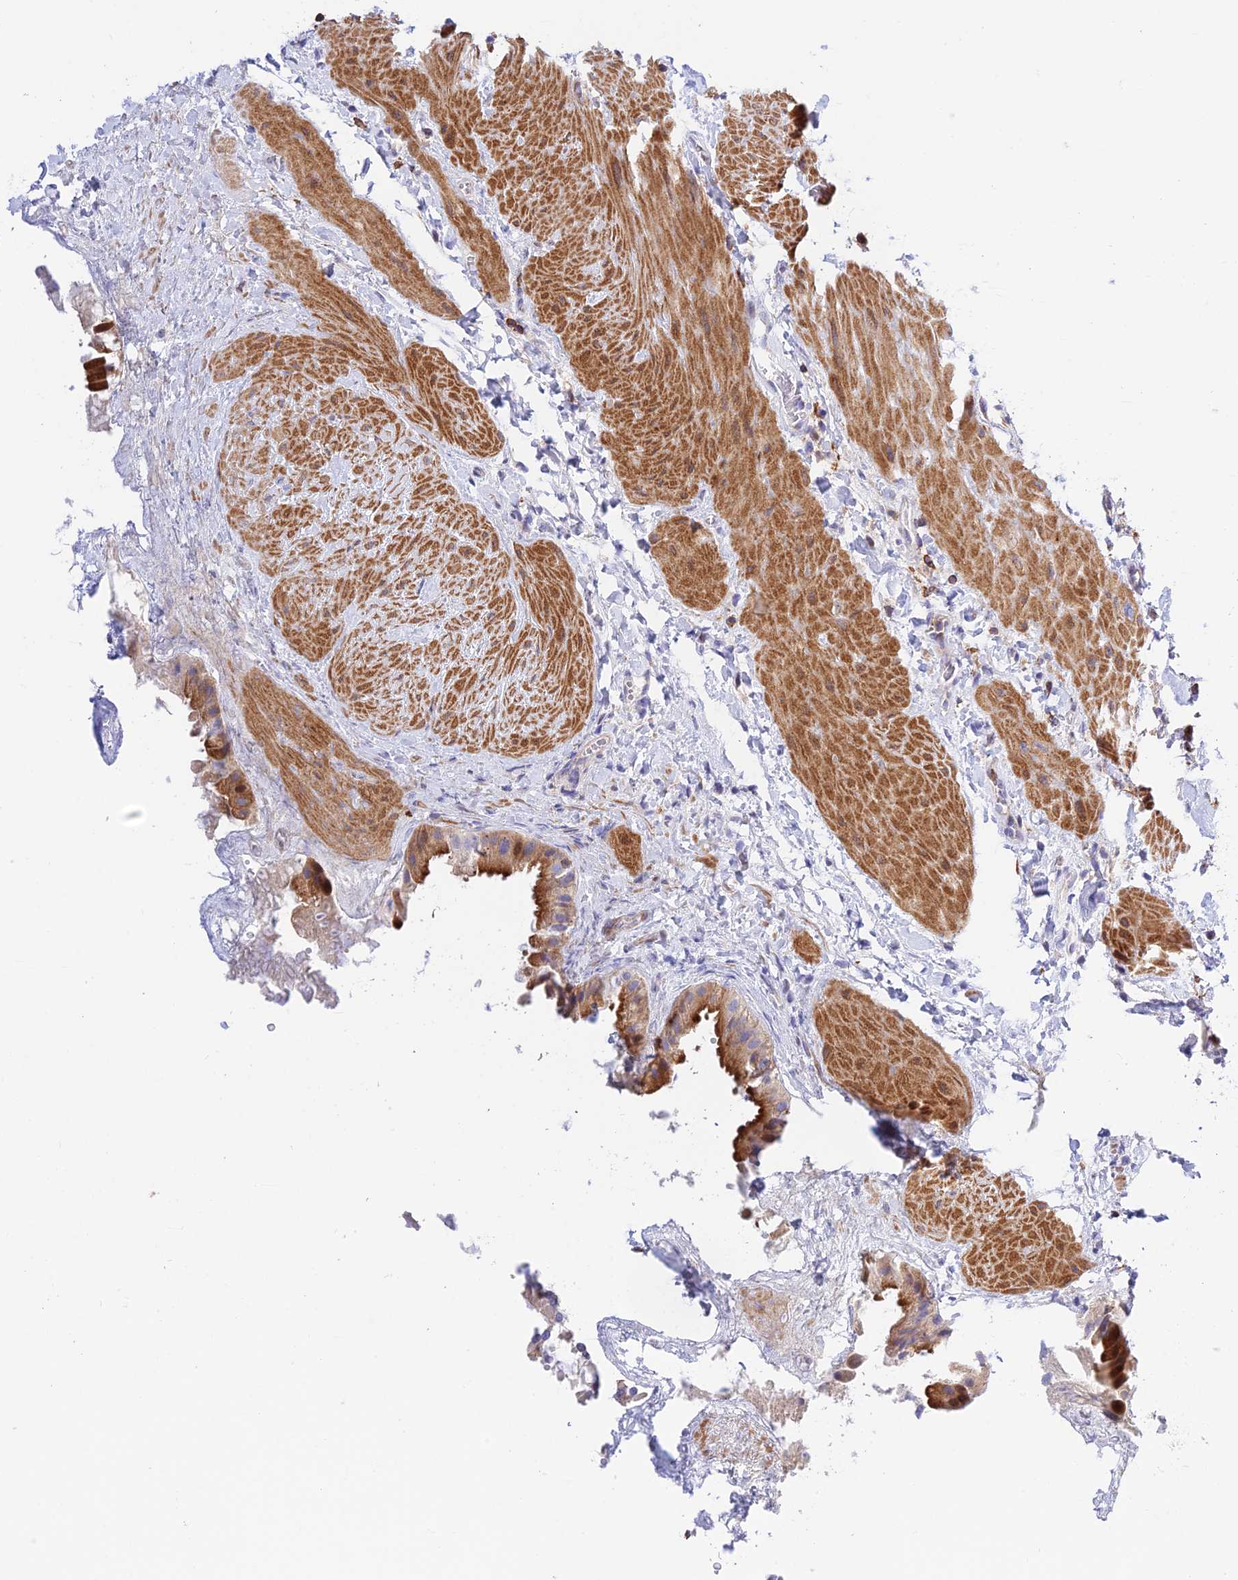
{"staining": {"intensity": "moderate", "quantity": ">75%", "location": "cytoplasmic/membranous"}, "tissue": "gallbladder", "cell_type": "Glandular cells", "image_type": "normal", "snomed": [{"axis": "morphology", "description": "Normal tissue, NOS"}, {"axis": "topography", "description": "Gallbladder"}], "caption": "Gallbladder stained with IHC demonstrates moderate cytoplasmic/membranous staining in about >75% of glandular cells.", "gene": "PRIM1", "patient": {"sex": "male", "age": 55}}